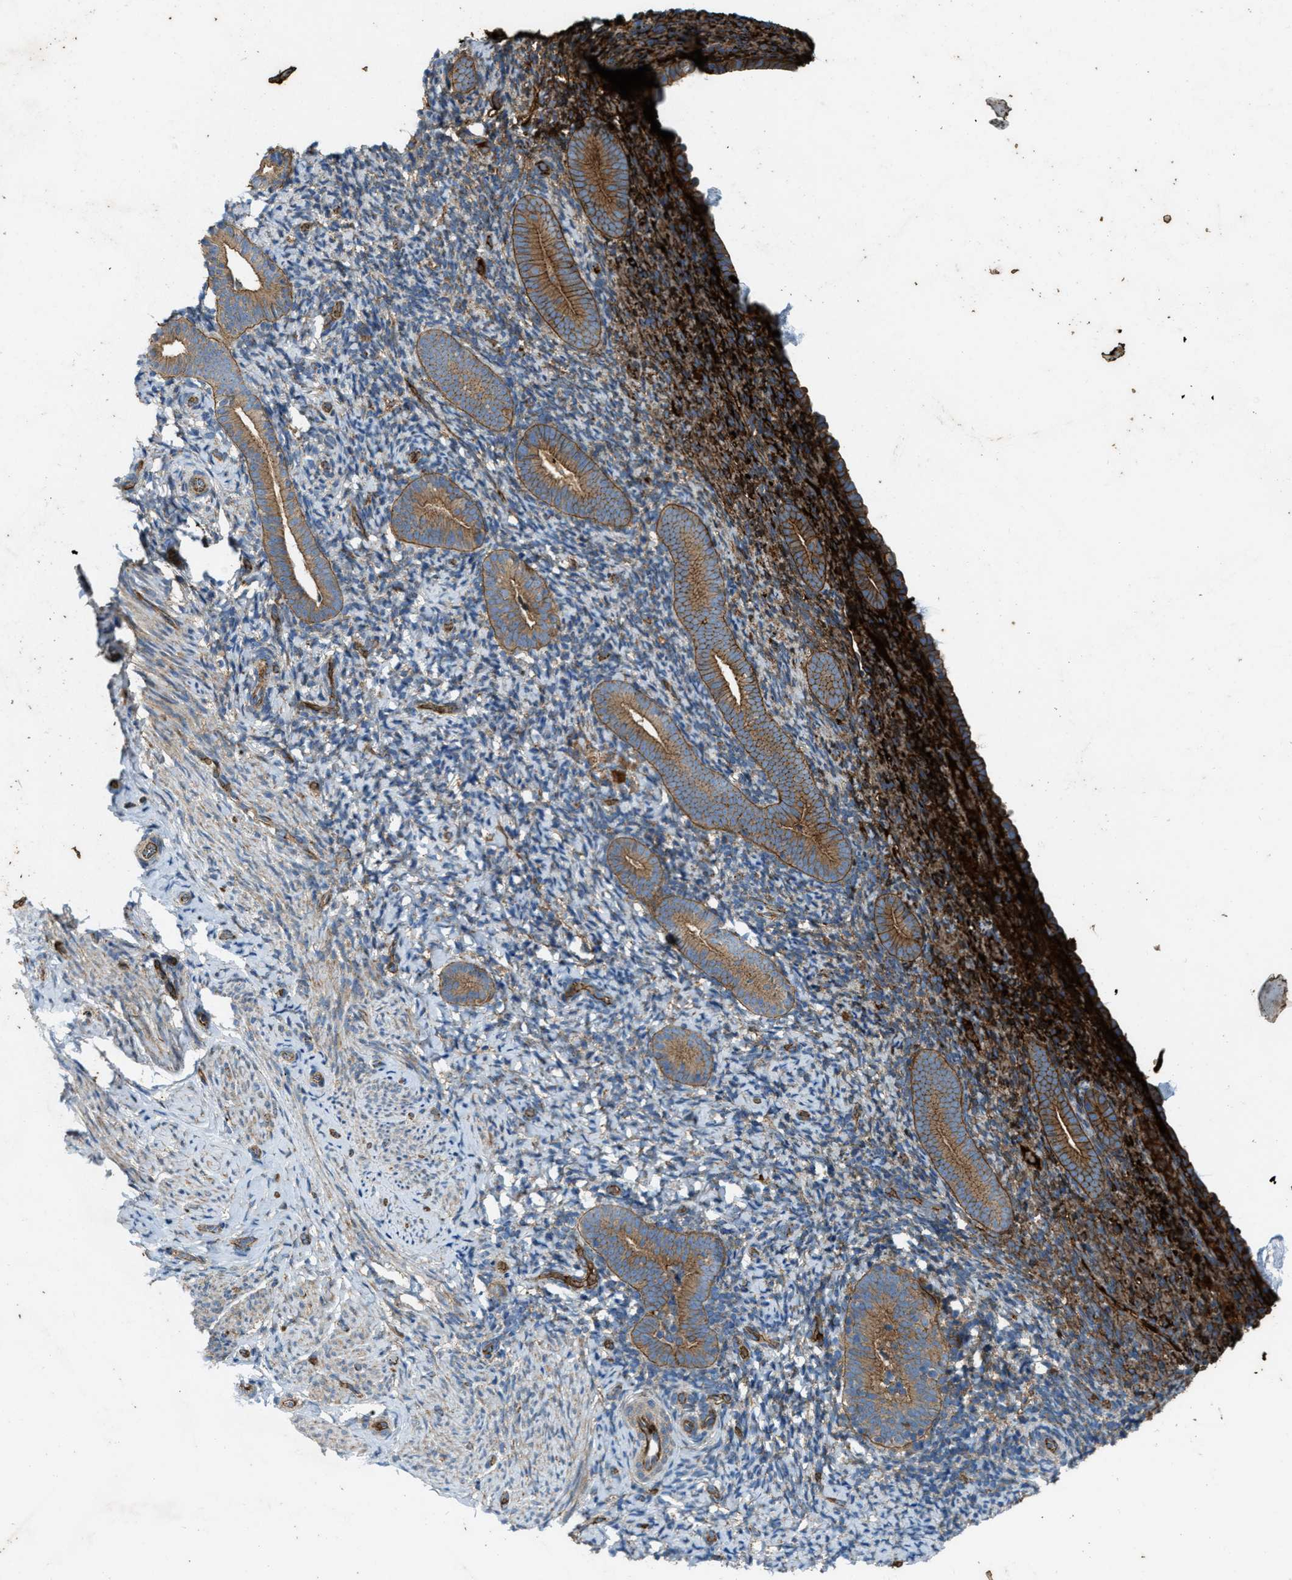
{"staining": {"intensity": "weak", "quantity": ">75%", "location": "cytoplasmic/membranous"}, "tissue": "endometrium", "cell_type": "Cells in endometrial stroma", "image_type": "normal", "snomed": [{"axis": "morphology", "description": "Normal tissue, NOS"}, {"axis": "topography", "description": "Endometrium"}], "caption": "Immunohistochemistry (DAB) staining of normal human endometrium exhibits weak cytoplasmic/membranous protein expression in approximately >75% of cells in endometrial stroma.", "gene": "ERC1", "patient": {"sex": "female", "age": 51}}